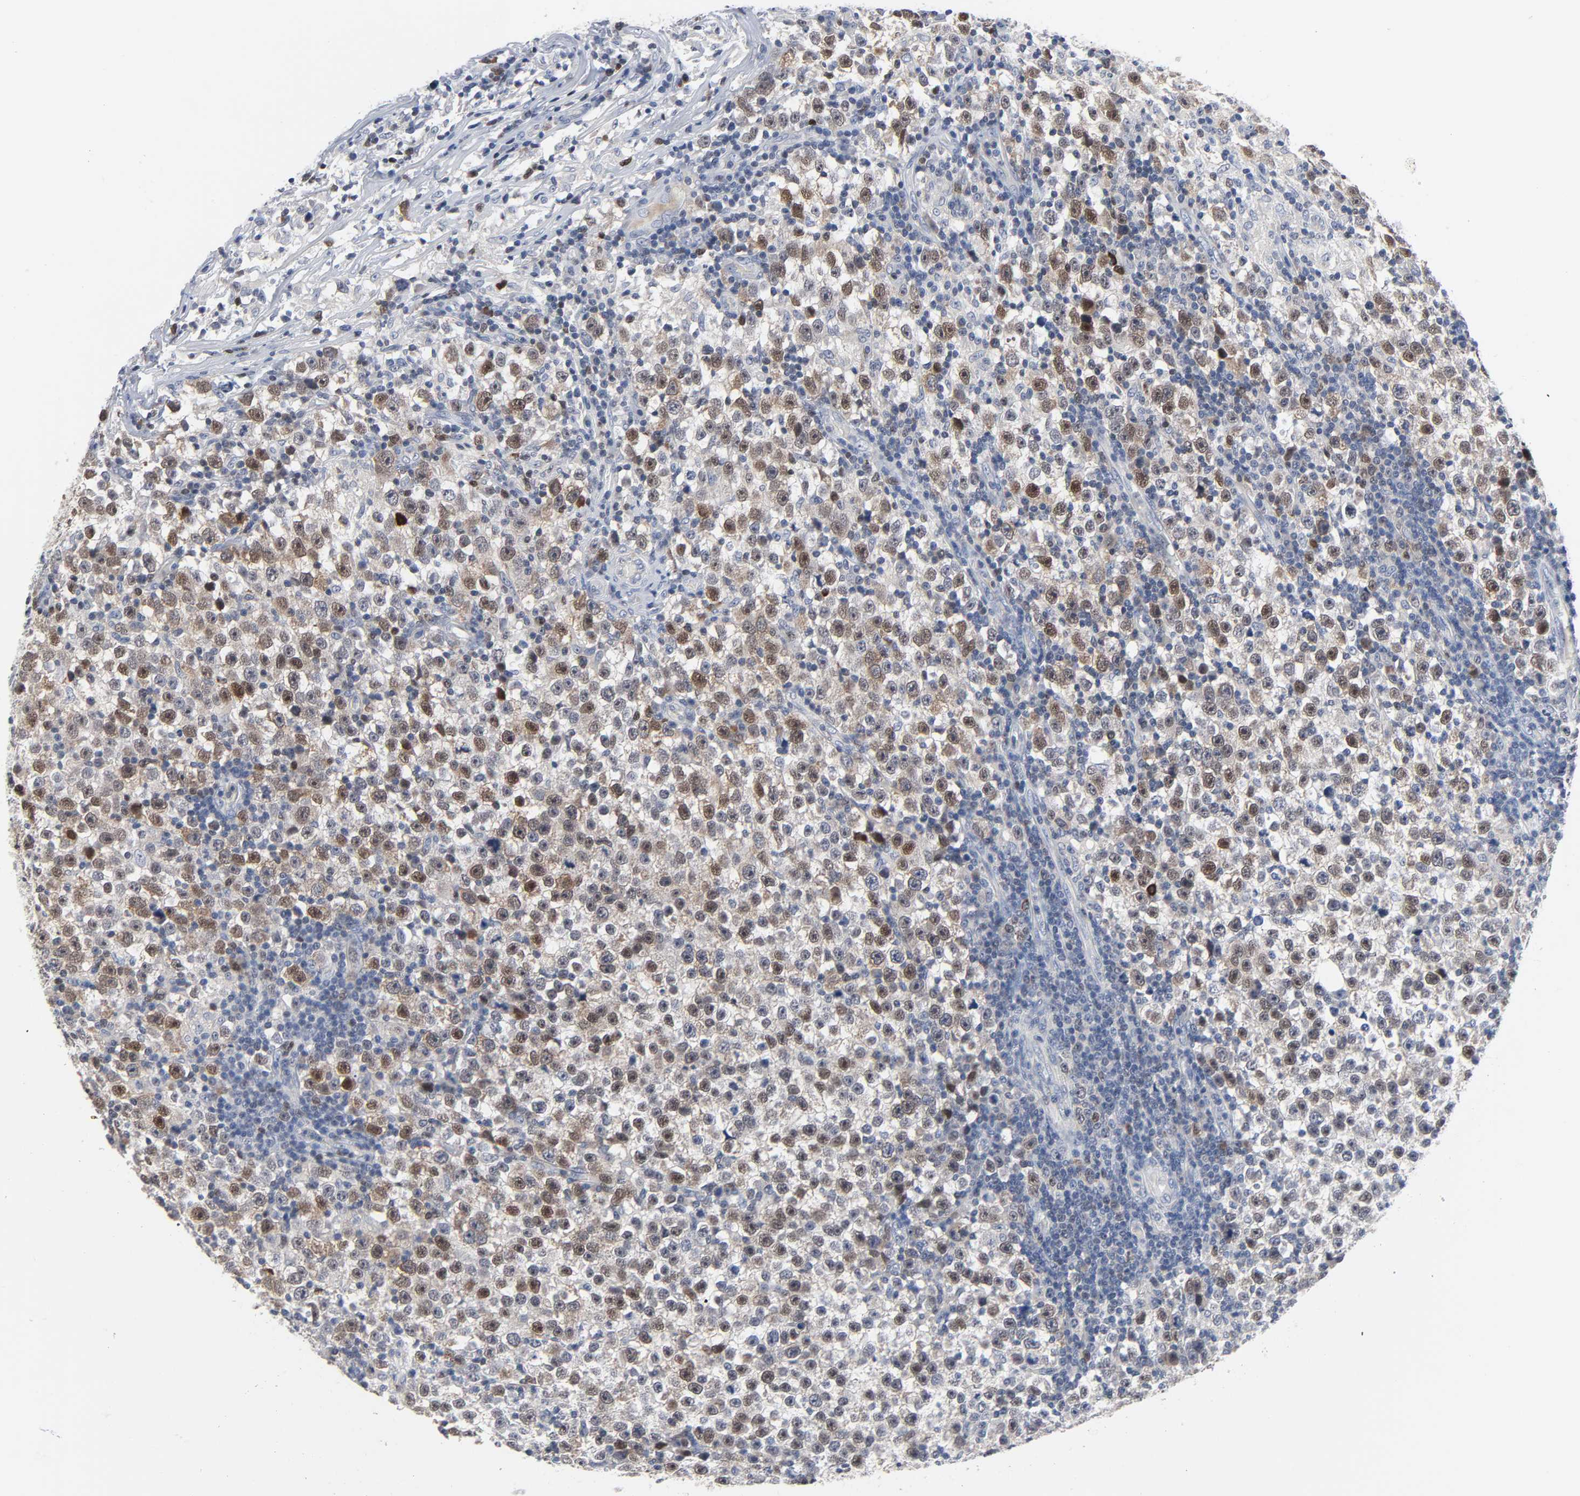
{"staining": {"intensity": "moderate", "quantity": "25%-75%", "location": "nuclear"}, "tissue": "testis cancer", "cell_type": "Tumor cells", "image_type": "cancer", "snomed": [{"axis": "morphology", "description": "Seminoma, NOS"}, {"axis": "topography", "description": "Testis"}], "caption": "Human seminoma (testis) stained with a protein marker shows moderate staining in tumor cells.", "gene": "WEE1", "patient": {"sex": "male", "age": 43}}